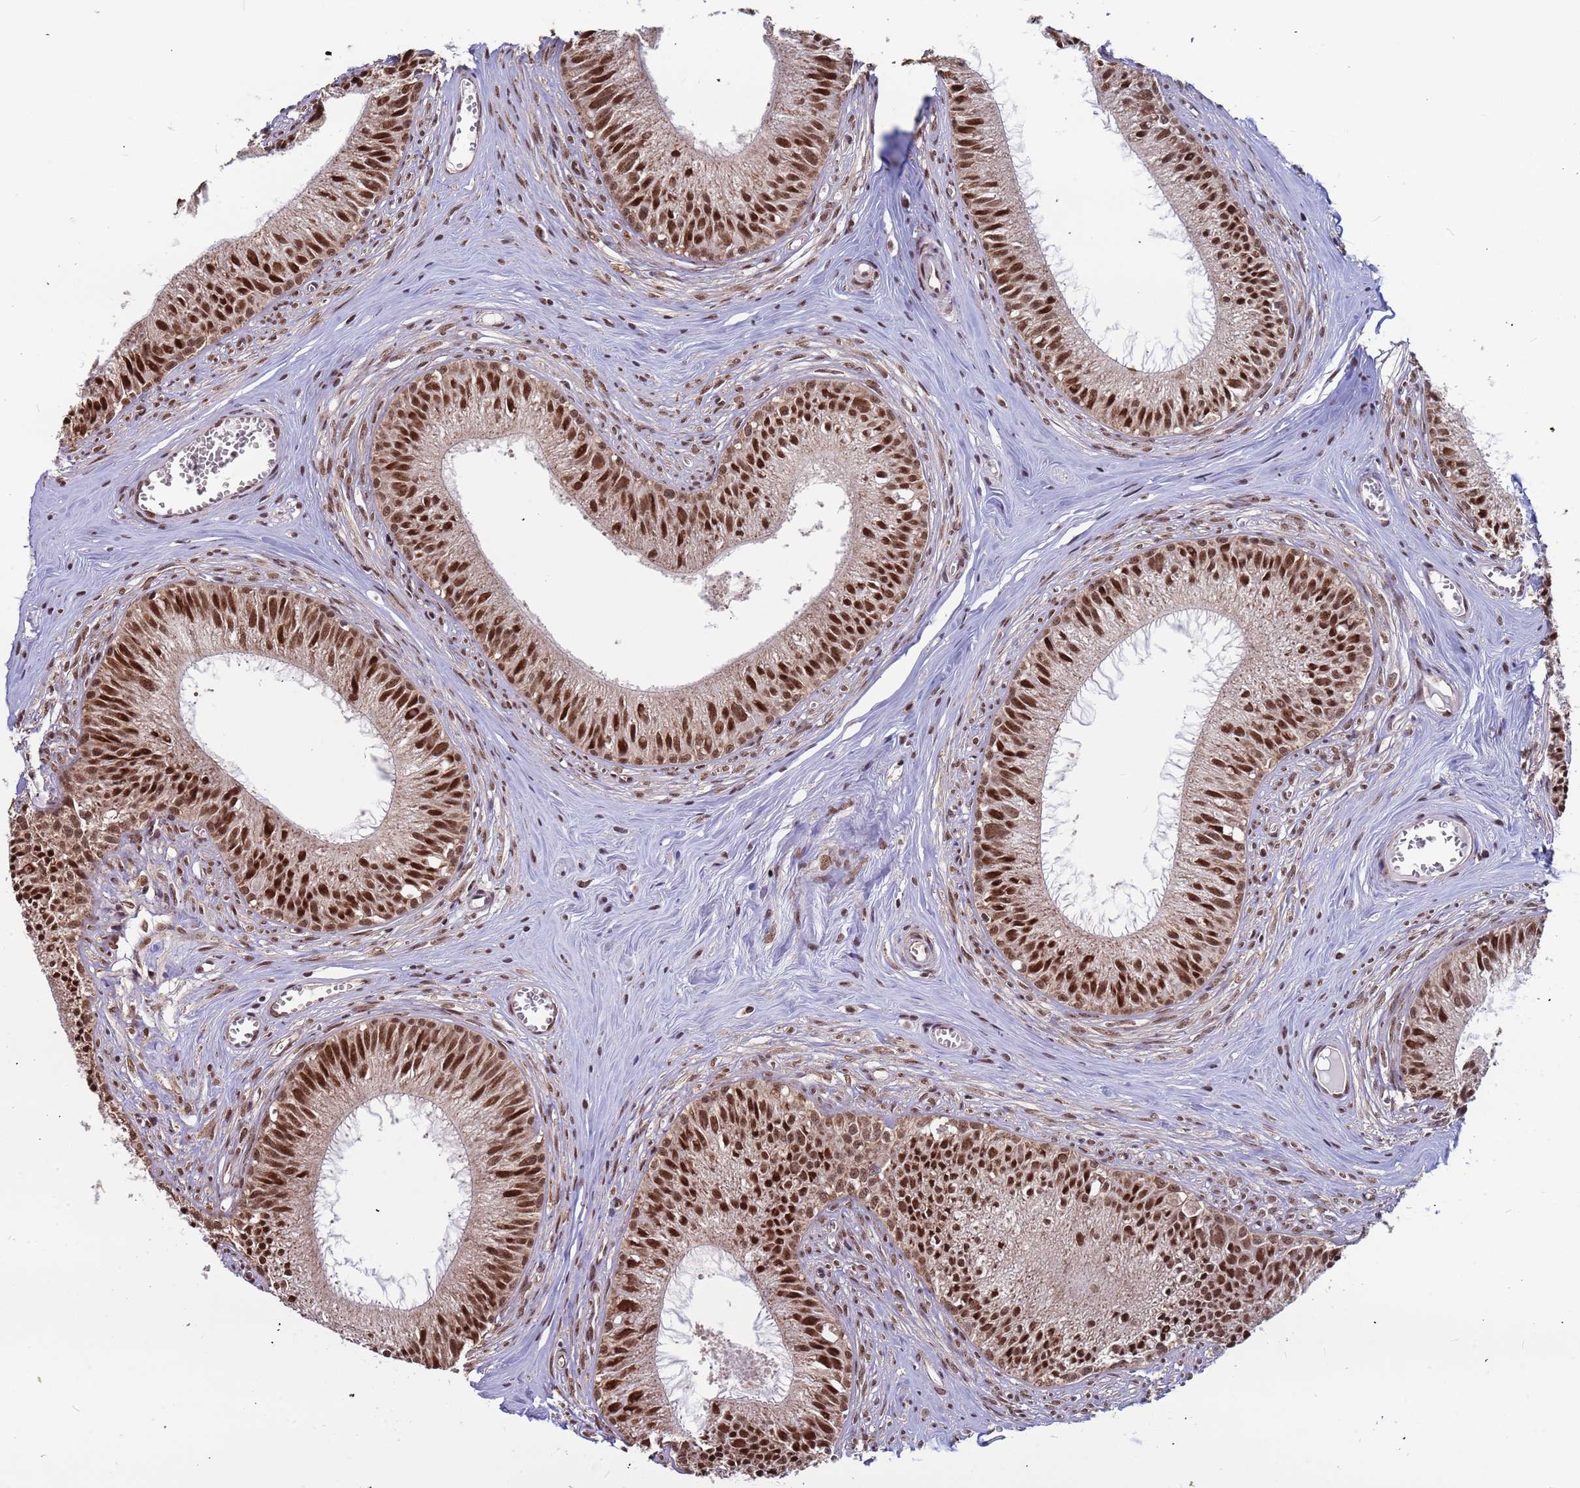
{"staining": {"intensity": "strong", "quantity": ">75%", "location": "nuclear"}, "tissue": "epididymis", "cell_type": "Glandular cells", "image_type": "normal", "snomed": [{"axis": "morphology", "description": "Normal tissue, NOS"}, {"axis": "topography", "description": "Epididymis"}], "caption": "Epididymis stained for a protein (brown) displays strong nuclear positive staining in about >75% of glandular cells.", "gene": "DENND2B", "patient": {"sex": "male", "age": 36}}